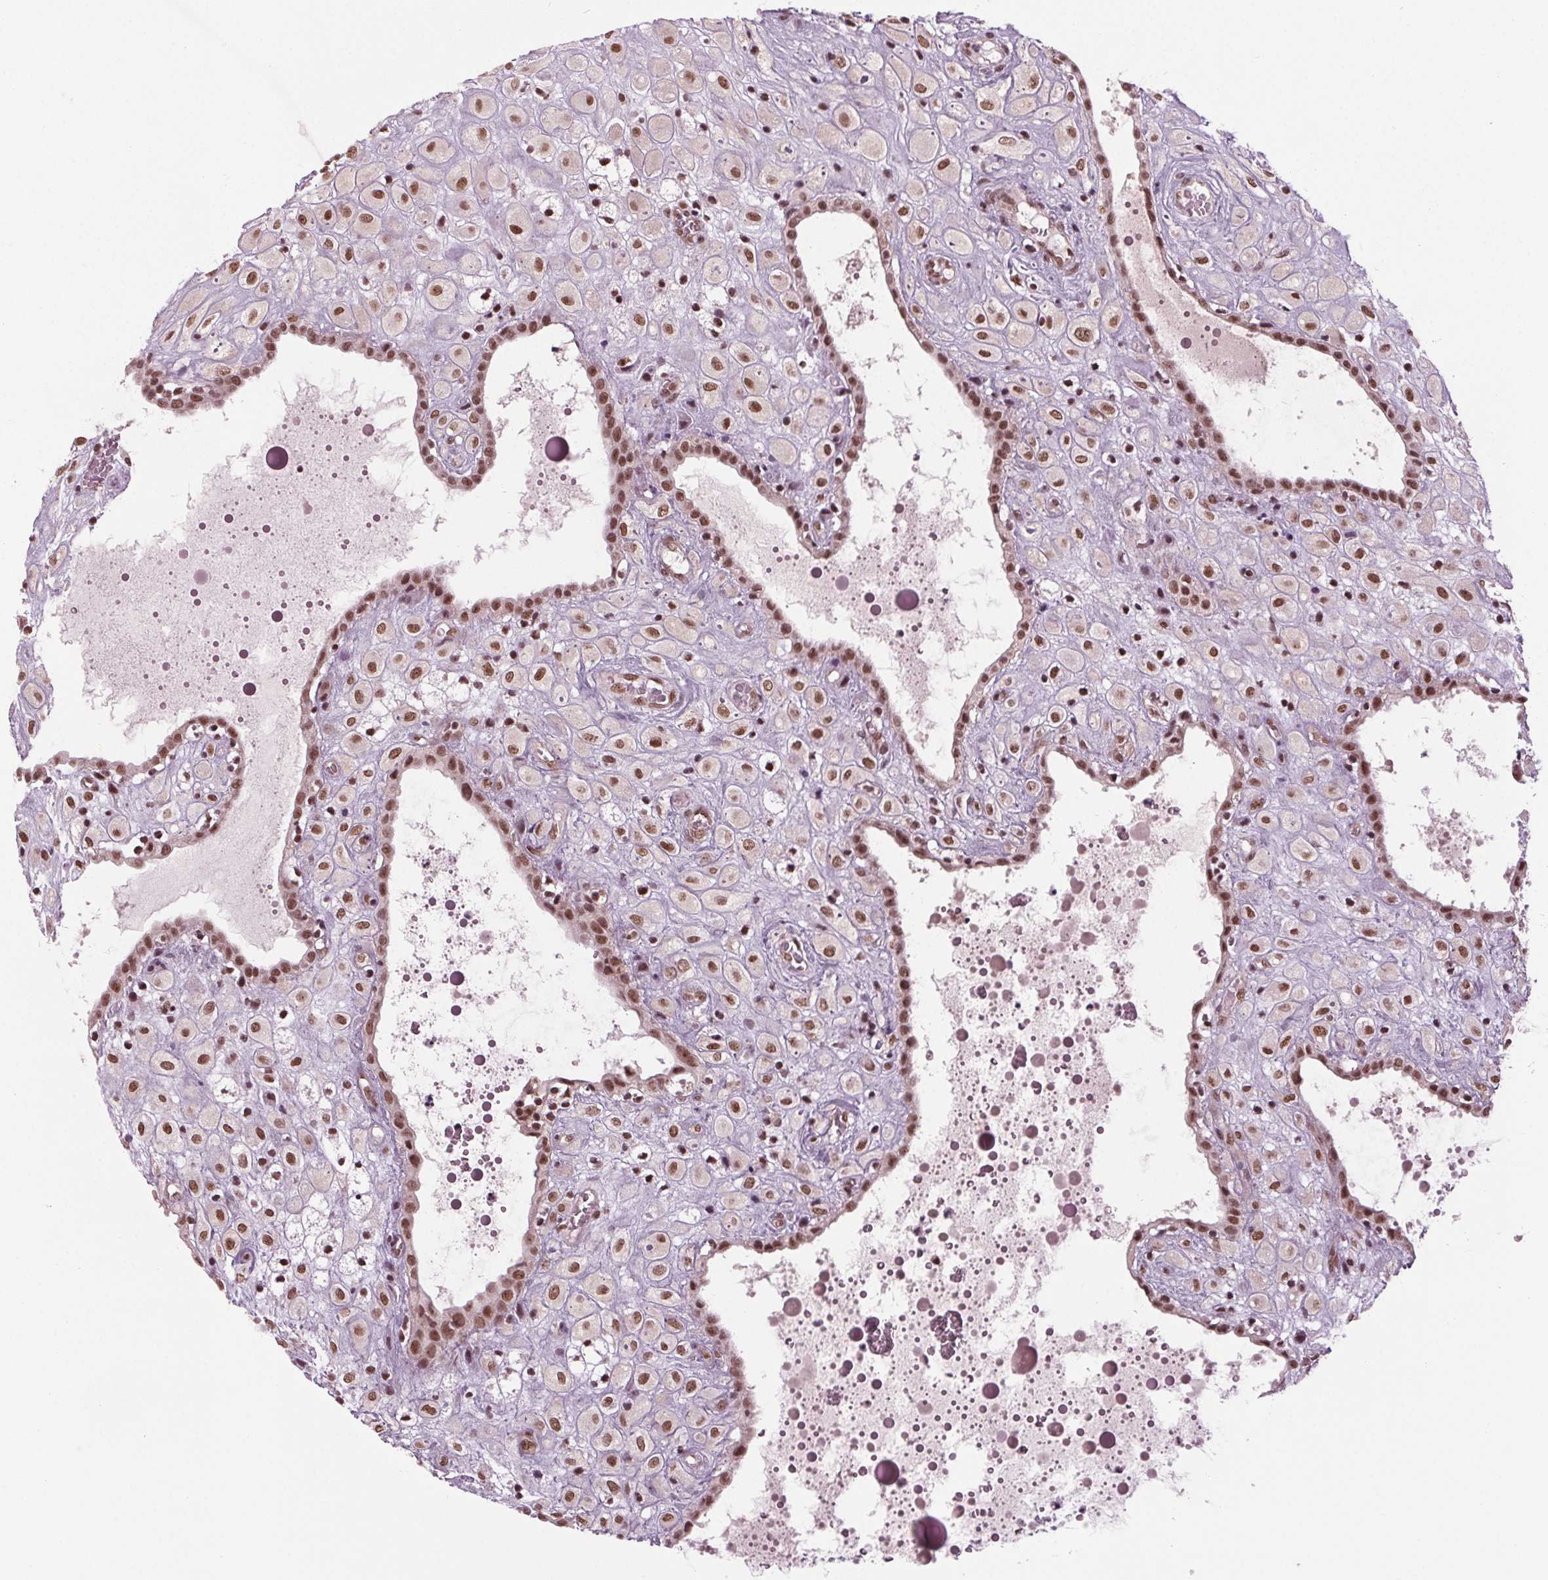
{"staining": {"intensity": "moderate", "quantity": ">75%", "location": "nuclear"}, "tissue": "placenta", "cell_type": "Decidual cells", "image_type": "normal", "snomed": [{"axis": "morphology", "description": "Normal tissue, NOS"}, {"axis": "topography", "description": "Placenta"}], "caption": "Immunohistochemistry (IHC) staining of unremarkable placenta, which displays medium levels of moderate nuclear staining in about >75% of decidual cells indicating moderate nuclear protein expression. The staining was performed using DAB (3,3'-diaminobenzidine) (brown) for protein detection and nuclei were counterstained in hematoxylin (blue).", "gene": "DDX41", "patient": {"sex": "female", "age": 24}}